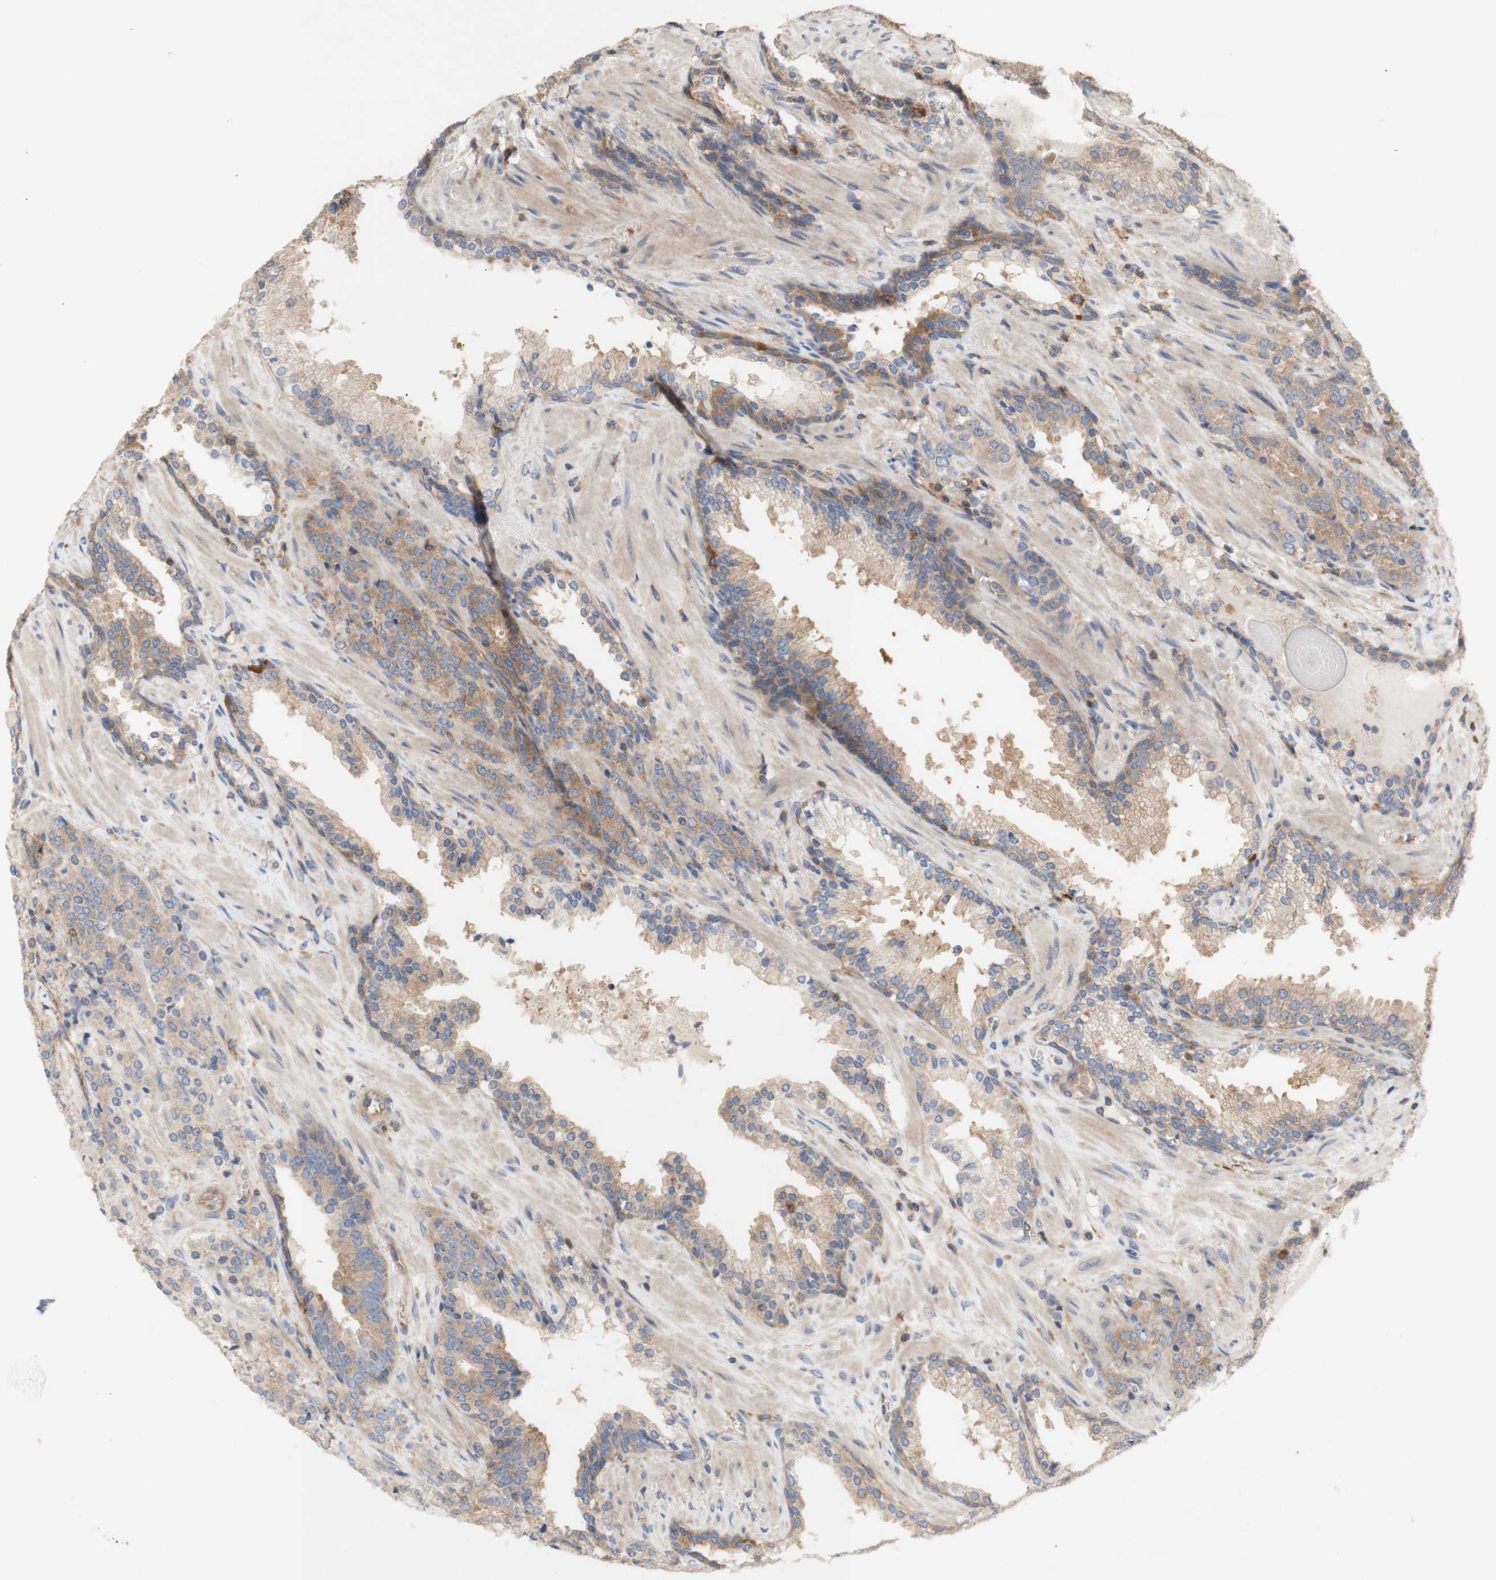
{"staining": {"intensity": "moderate", "quantity": ">75%", "location": "cytoplasmic/membranous"}, "tissue": "prostate cancer", "cell_type": "Tumor cells", "image_type": "cancer", "snomed": [{"axis": "morphology", "description": "Adenocarcinoma, High grade"}, {"axis": "topography", "description": "Prostate"}], "caption": "Protein analysis of prostate adenocarcinoma (high-grade) tissue shows moderate cytoplasmic/membranous staining in about >75% of tumor cells.", "gene": "IKBKG", "patient": {"sex": "male", "age": 71}}